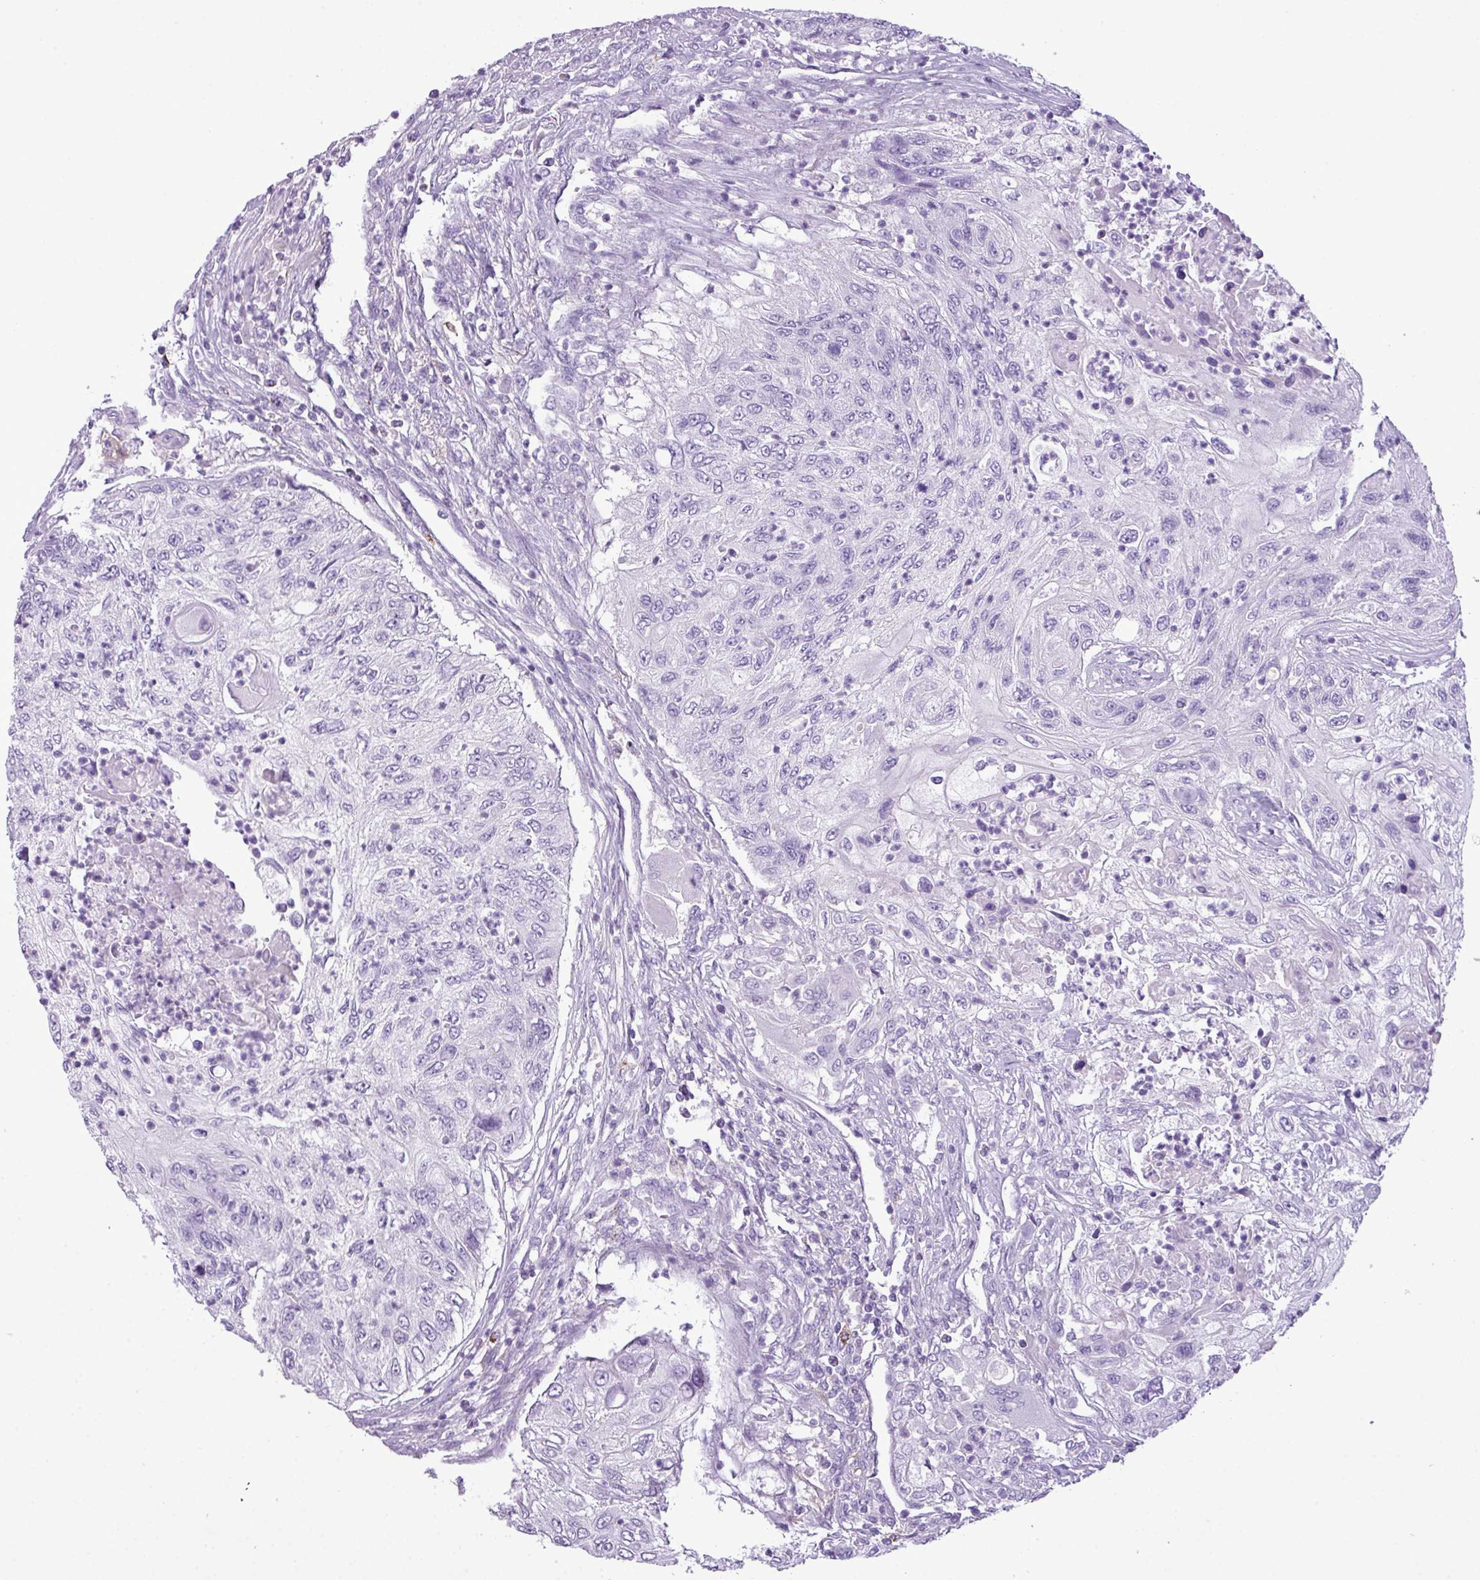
{"staining": {"intensity": "negative", "quantity": "none", "location": "none"}, "tissue": "urothelial cancer", "cell_type": "Tumor cells", "image_type": "cancer", "snomed": [{"axis": "morphology", "description": "Urothelial carcinoma, High grade"}, {"axis": "topography", "description": "Urinary bladder"}], "caption": "High magnification brightfield microscopy of high-grade urothelial carcinoma stained with DAB (3,3'-diaminobenzidine) (brown) and counterstained with hematoxylin (blue): tumor cells show no significant expression. The staining was performed using DAB to visualize the protein expression in brown, while the nuclei were stained in blue with hematoxylin (Magnification: 20x).", "gene": "RBMXL2", "patient": {"sex": "female", "age": 60}}